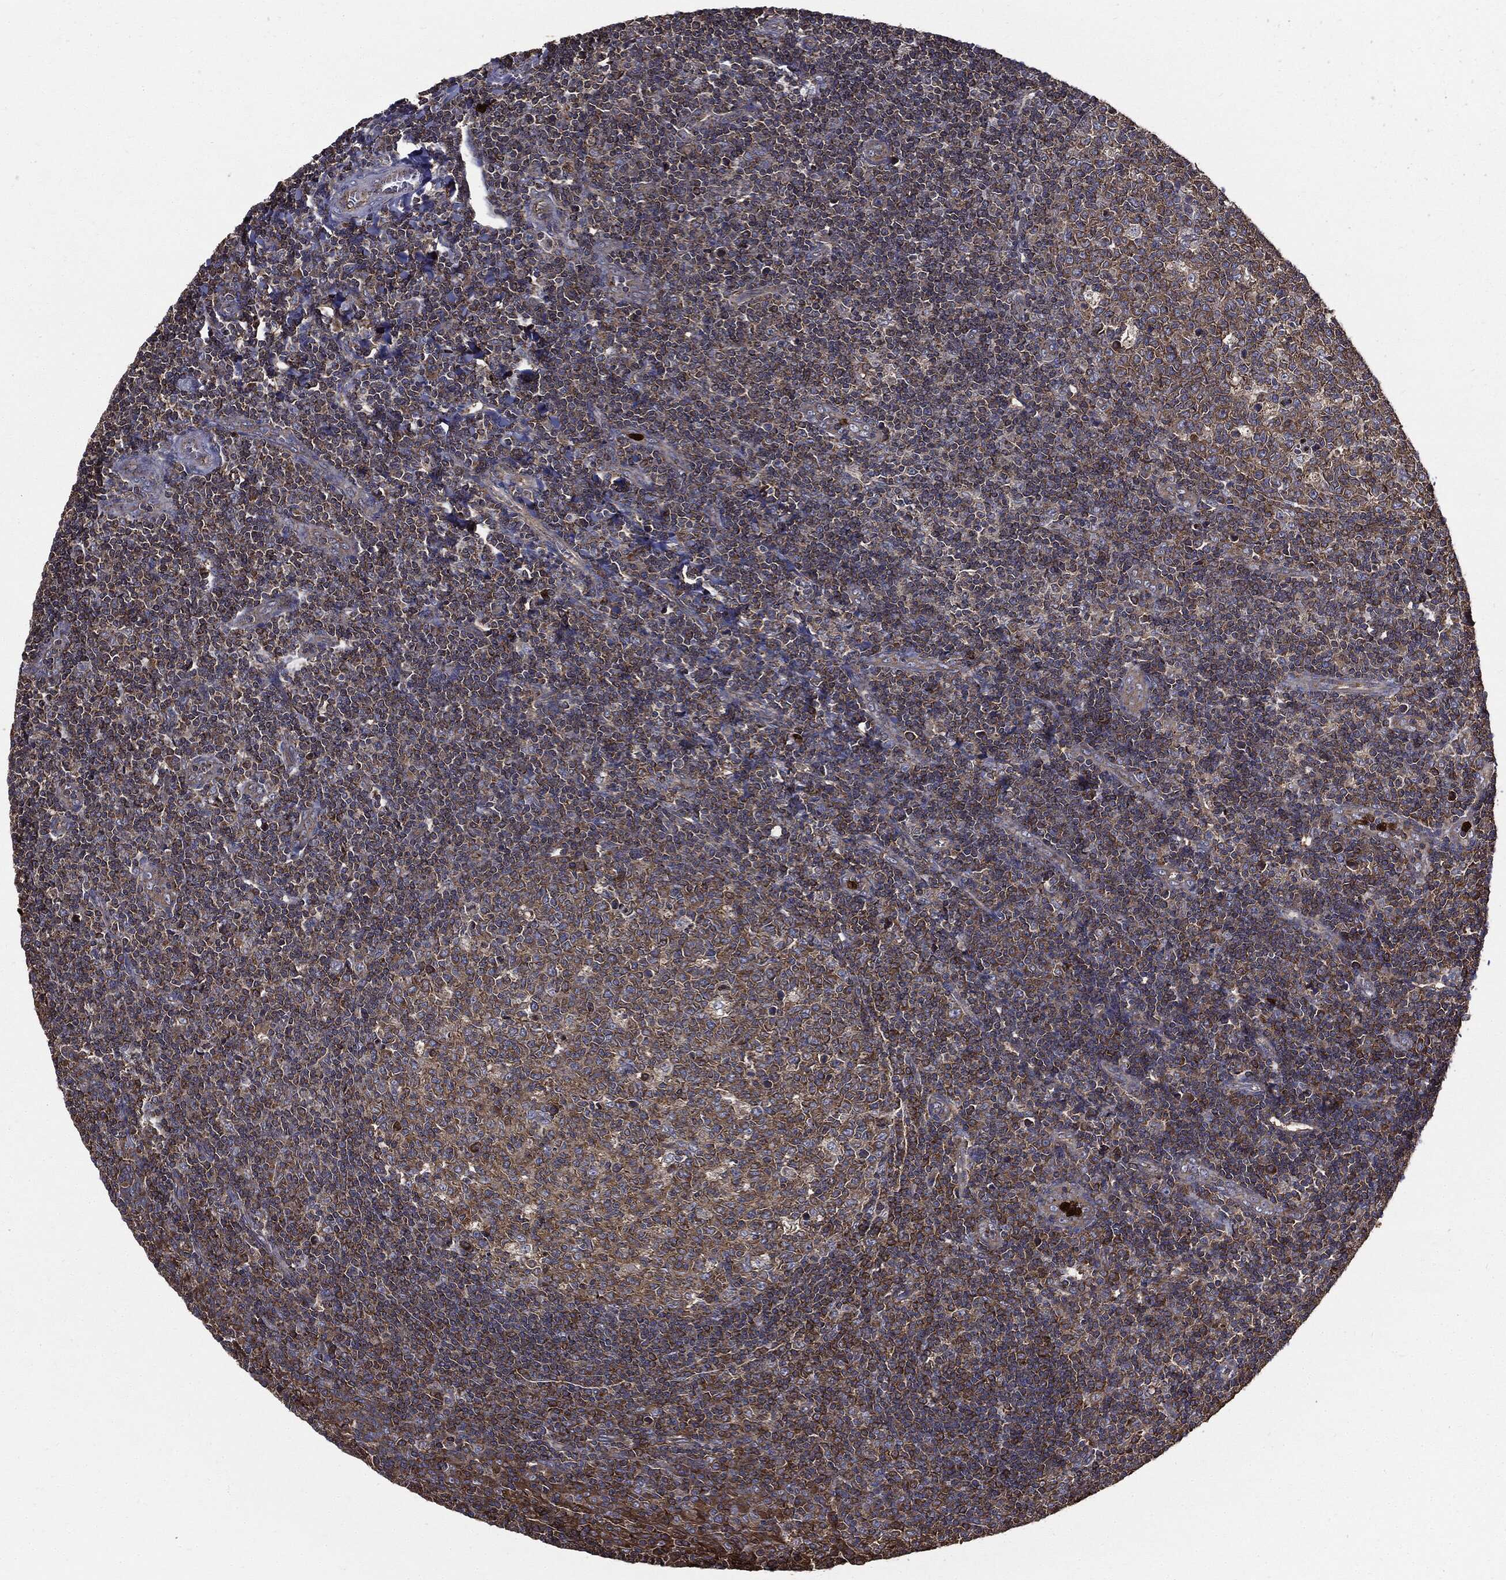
{"staining": {"intensity": "moderate", "quantity": ">75%", "location": "cytoplasmic/membranous"}, "tissue": "tonsil", "cell_type": "Germinal center cells", "image_type": "normal", "snomed": [{"axis": "morphology", "description": "Normal tissue, NOS"}, {"axis": "topography", "description": "Tonsil"}], "caption": "Immunohistochemical staining of normal human tonsil shows >75% levels of moderate cytoplasmic/membranous protein staining in about >75% of germinal center cells.", "gene": "PDCD6IP", "patient": {"sex": "female", "age": 13}}